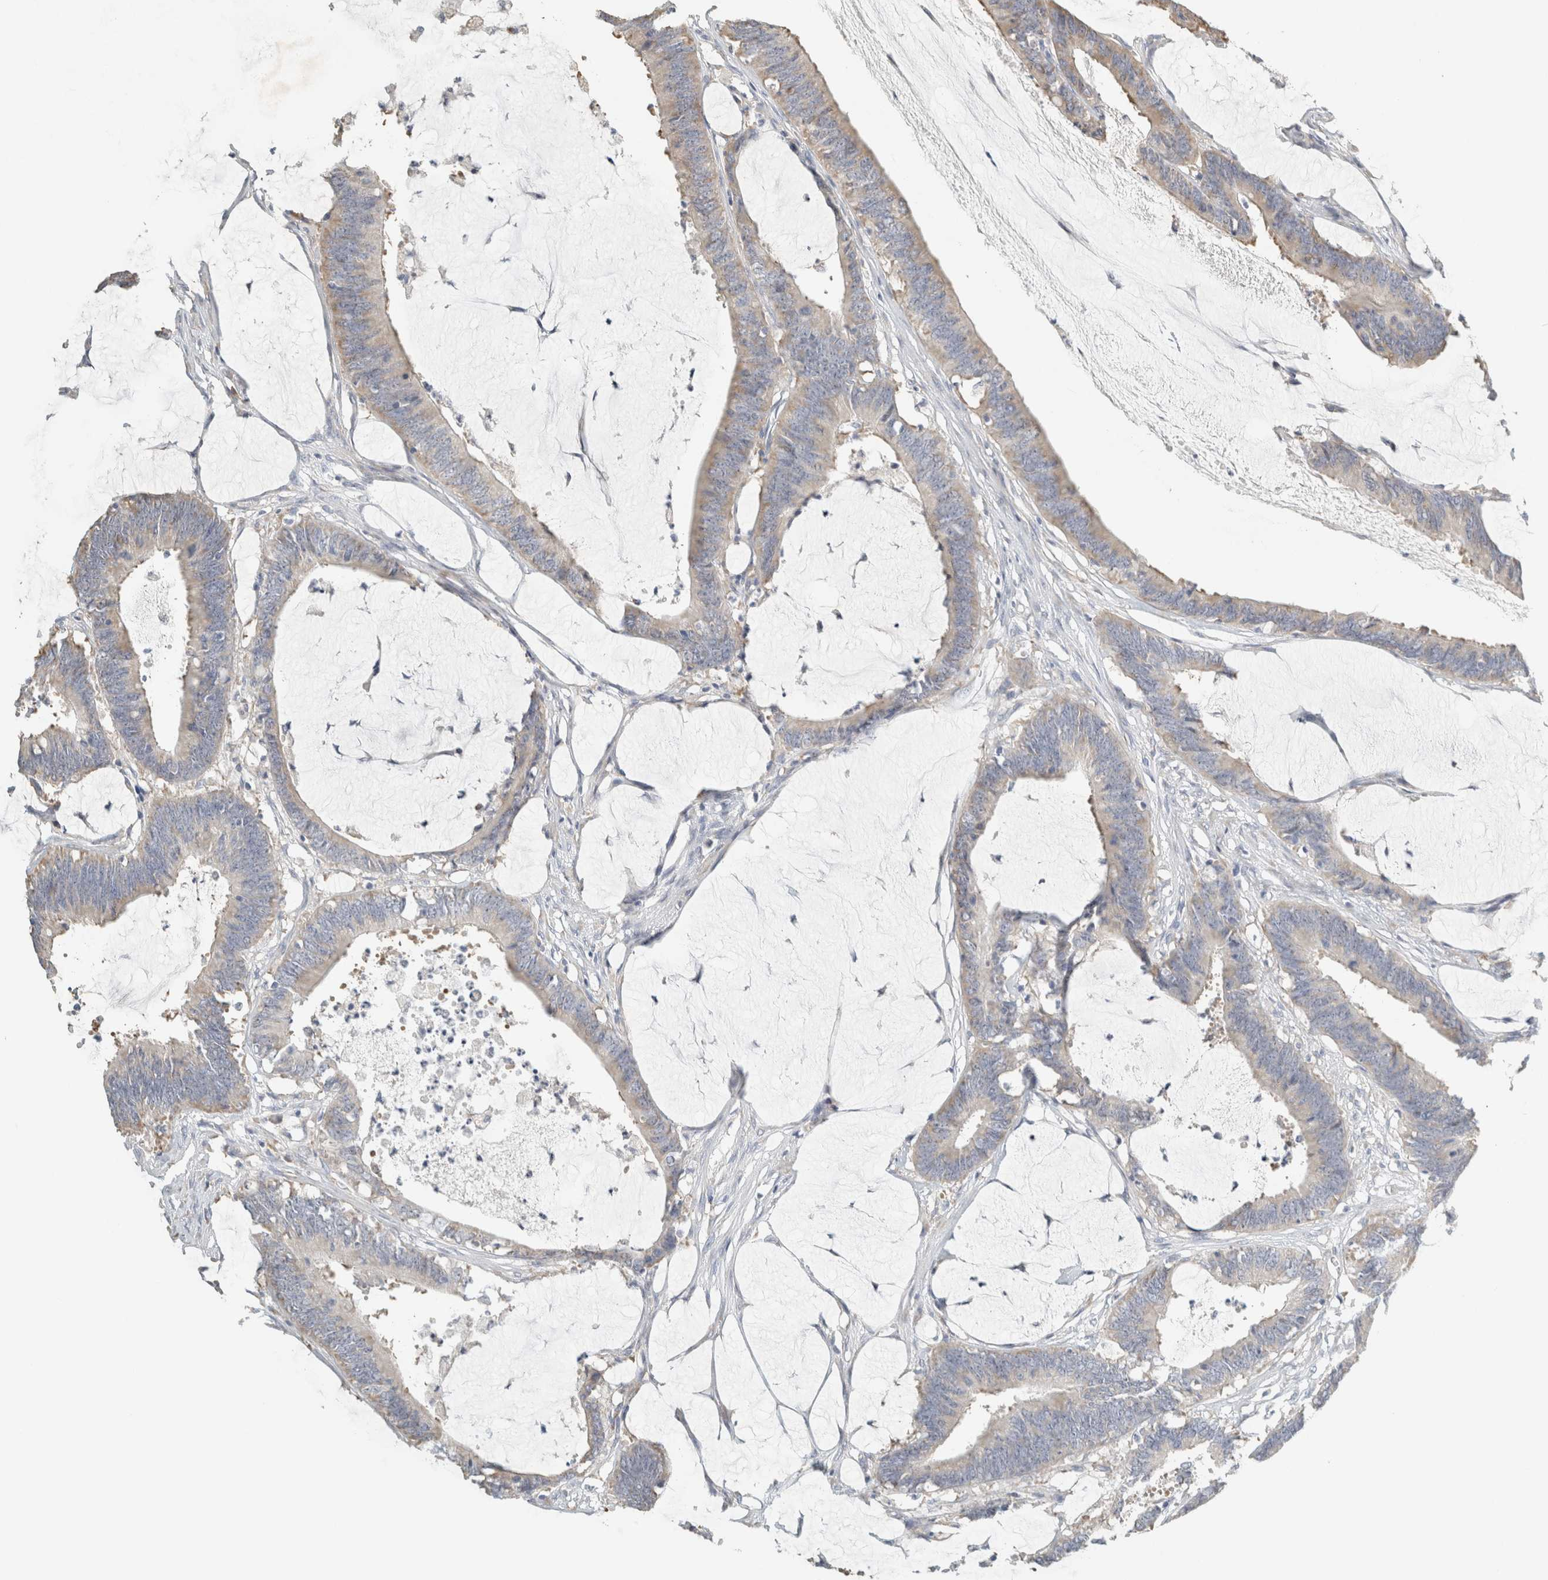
{"staining": {"intensity": "weak", "quantity": "<25%", "location": "cytoplasmic/membranous"}, "tissue": "colorectal cancer", "cell_type": "Tumor cells", "image_type": "cancer", "snomed": [{"axis": "morphology", "description": "Adenocarcinoma, NOS"}, {"axis": "topography", "description": "Rectum"}], "caption": "Protein analysis of colorectal cancer demonstrates no significant staining in tumor cells. The staining was performed using DAB to visualize the protein expression in brown, while the nuclei were stained in blue with hematoxylin (Magnification: 20x).", "gene": "NEFM", "patient": {"sex": "female", "age": 66}}